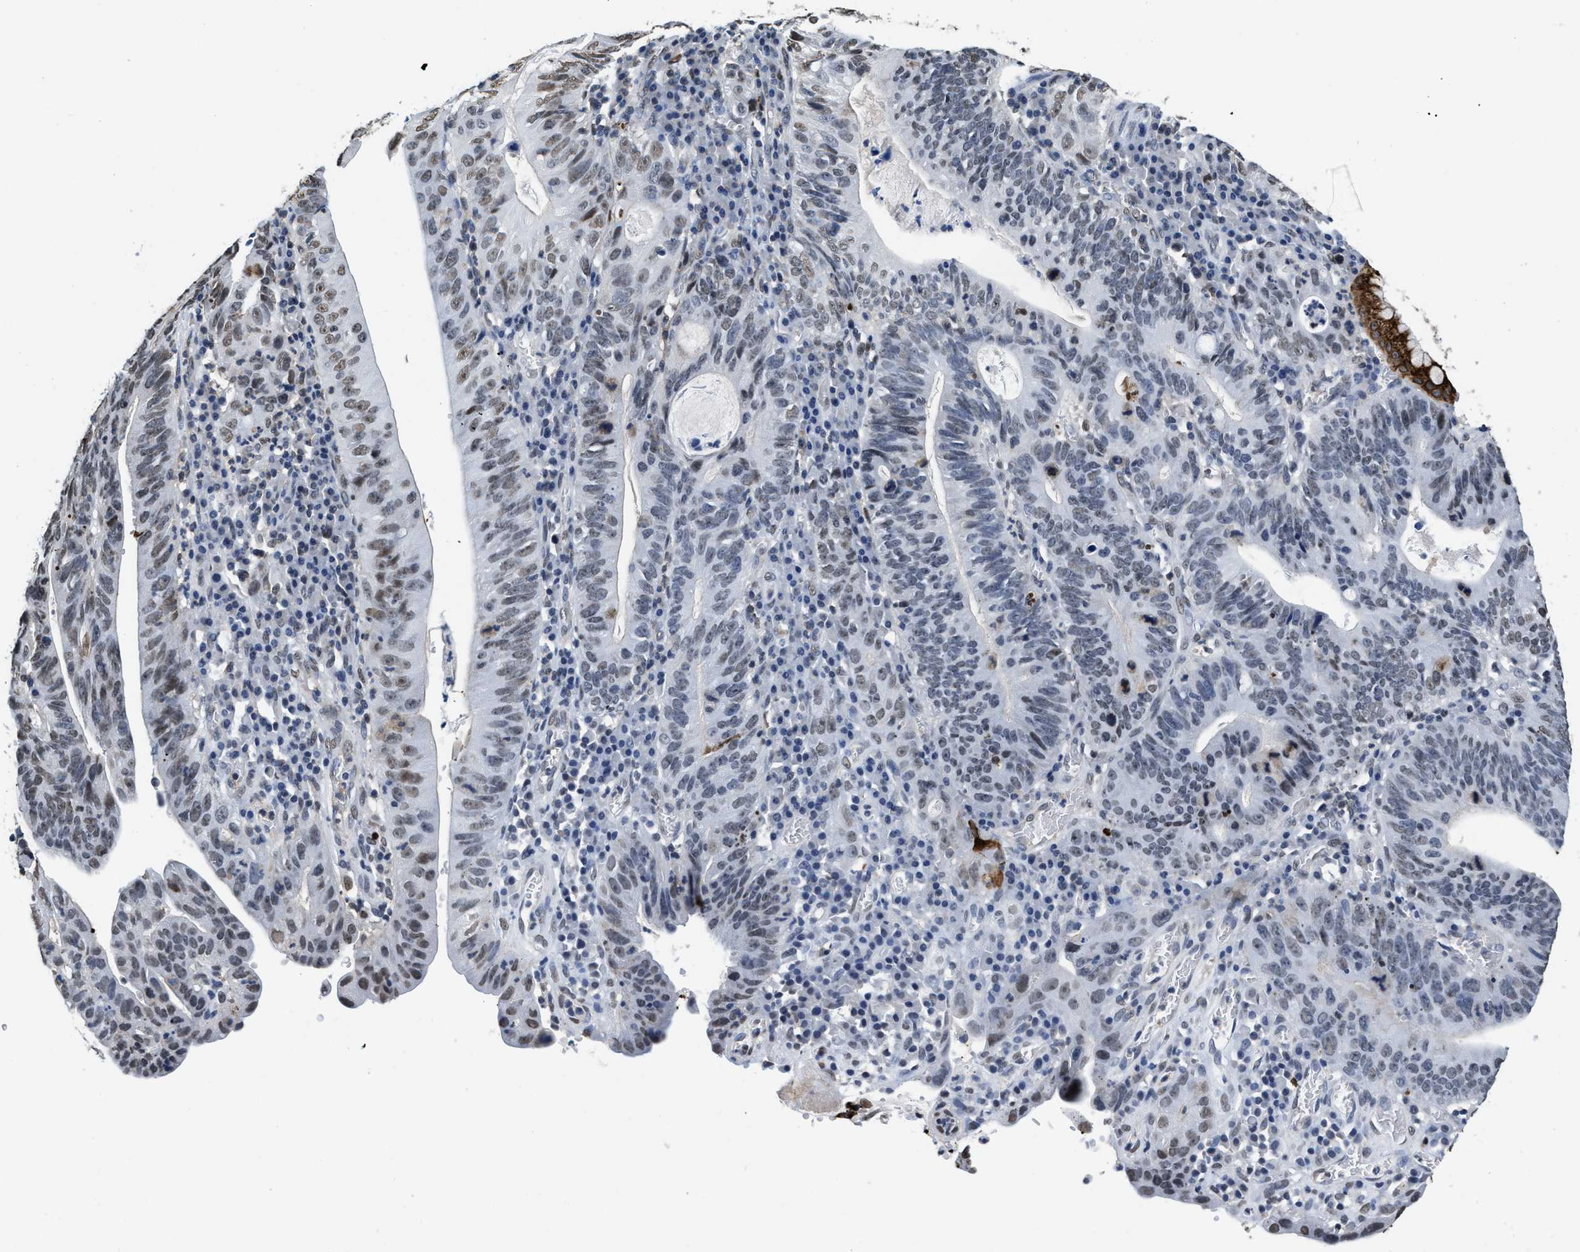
{"staining": {"intensity": "moderate", "quantity": "<25%", "location": "nuclear"}, "tissue": "stomach cancer", "cell_type": "Tumor cells", "image_type": "cancer", "snomed": [{"axis": "morphology", "description": "Adenocarcinoma, NOS"}, {"axis": "topography", "description": "Stomach"}], "caption": "Stomach cancer (adenocarcinoma) stained for a protein demonstrates moderate nuclear positivity in tumor cells.", "gene": "SUPT16H", "patient": {"sex": "male", "age": 59}}